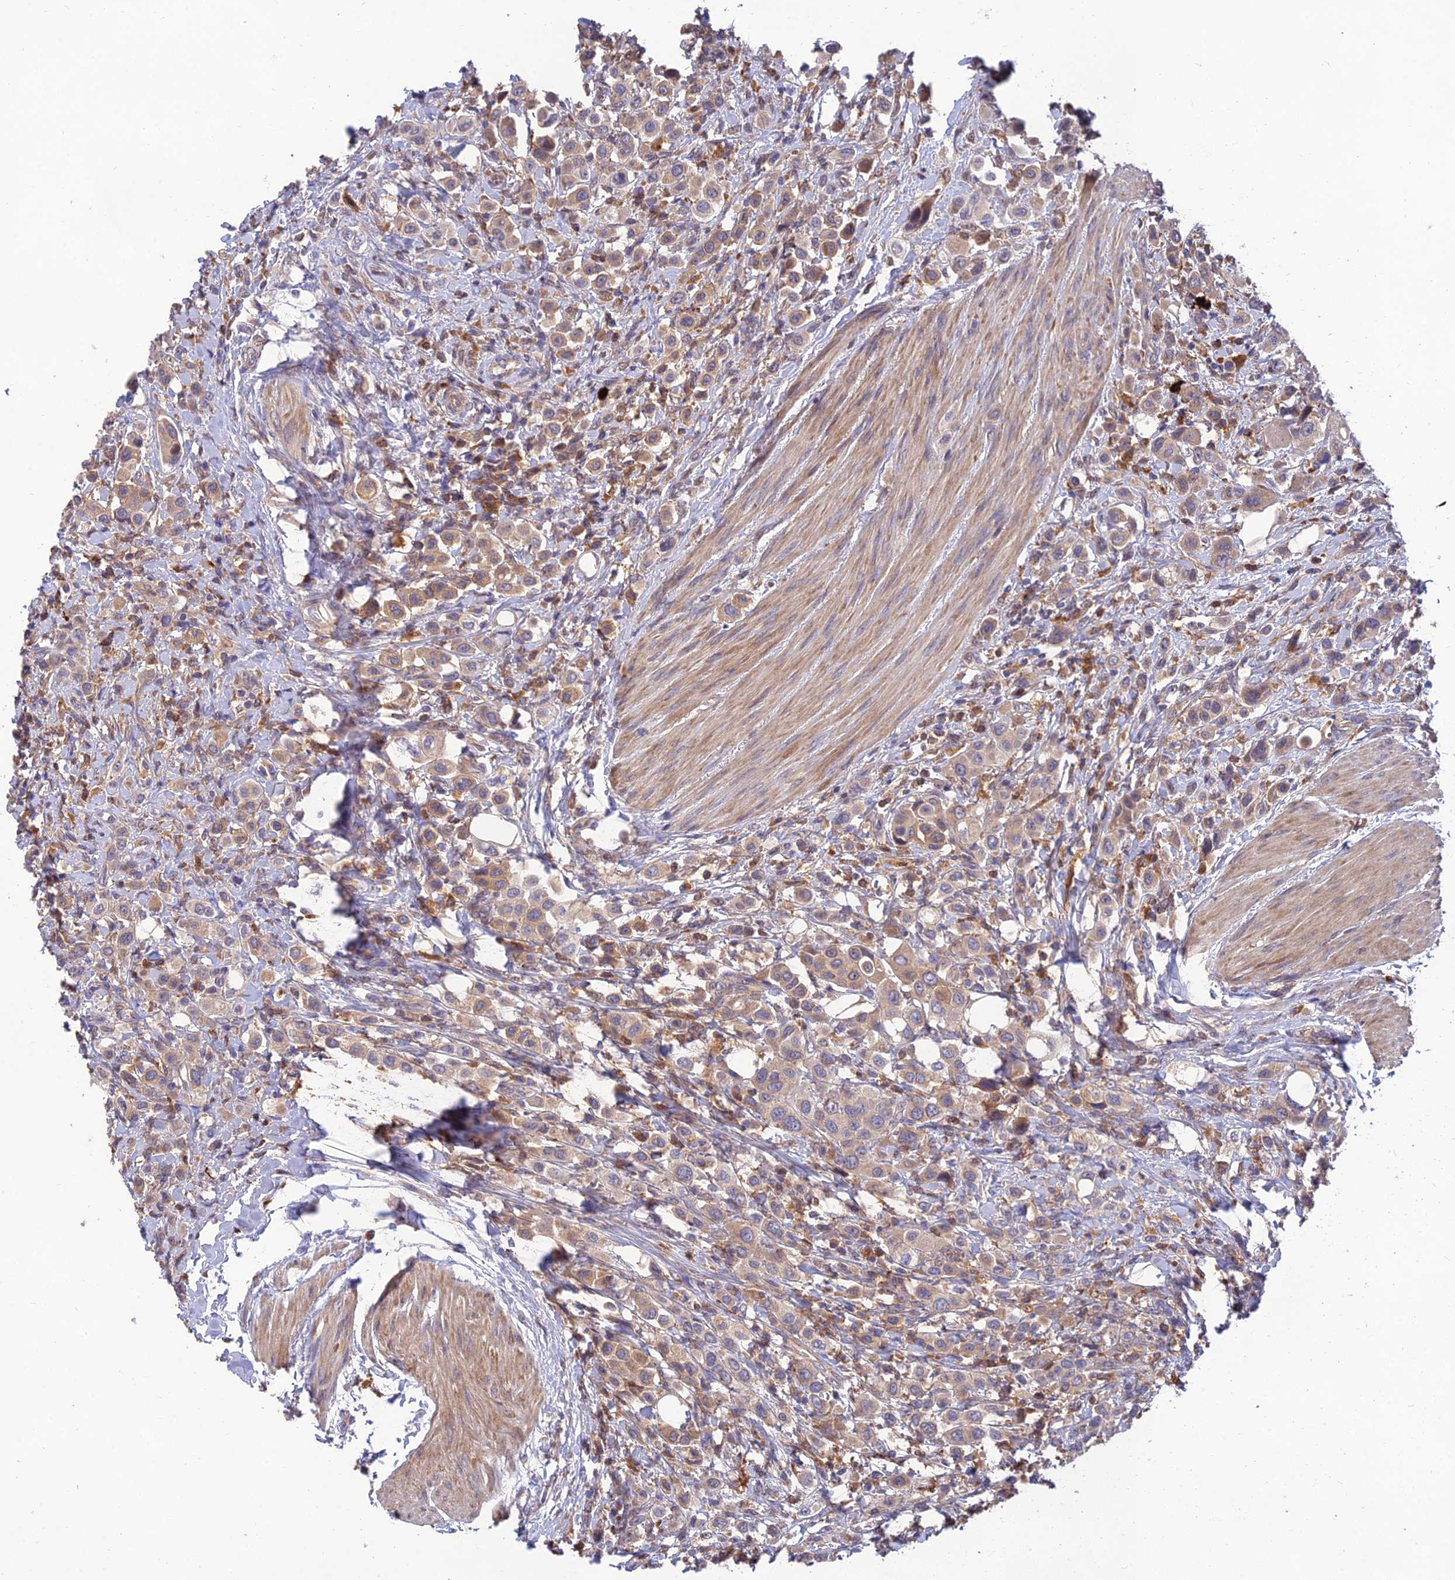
{"staining": {"intensity": "weak", "quantity": ">75%", "location": "cytoplasmic/membranous"}, "tissue": "urothelial cancer", "cell_type": "Tumor cells", "image_type": "cancer", "snomed": [{"axis": "morphology", "description": "Urothelial carcinoma, High grade"}, {"axis": "topography", "description": "Urinary bladder"}], "caption": "Immunohistochemistry (IHC) photomicrograph of human urothelial carcinoma (high-grade) stained for a protein (brown), which reveals low levels of weak cytoplasmic/membranous expression in about >75% of tumor cells.", "gene": "FAM151B", "patient": {"sex": "male", "age": 50}}